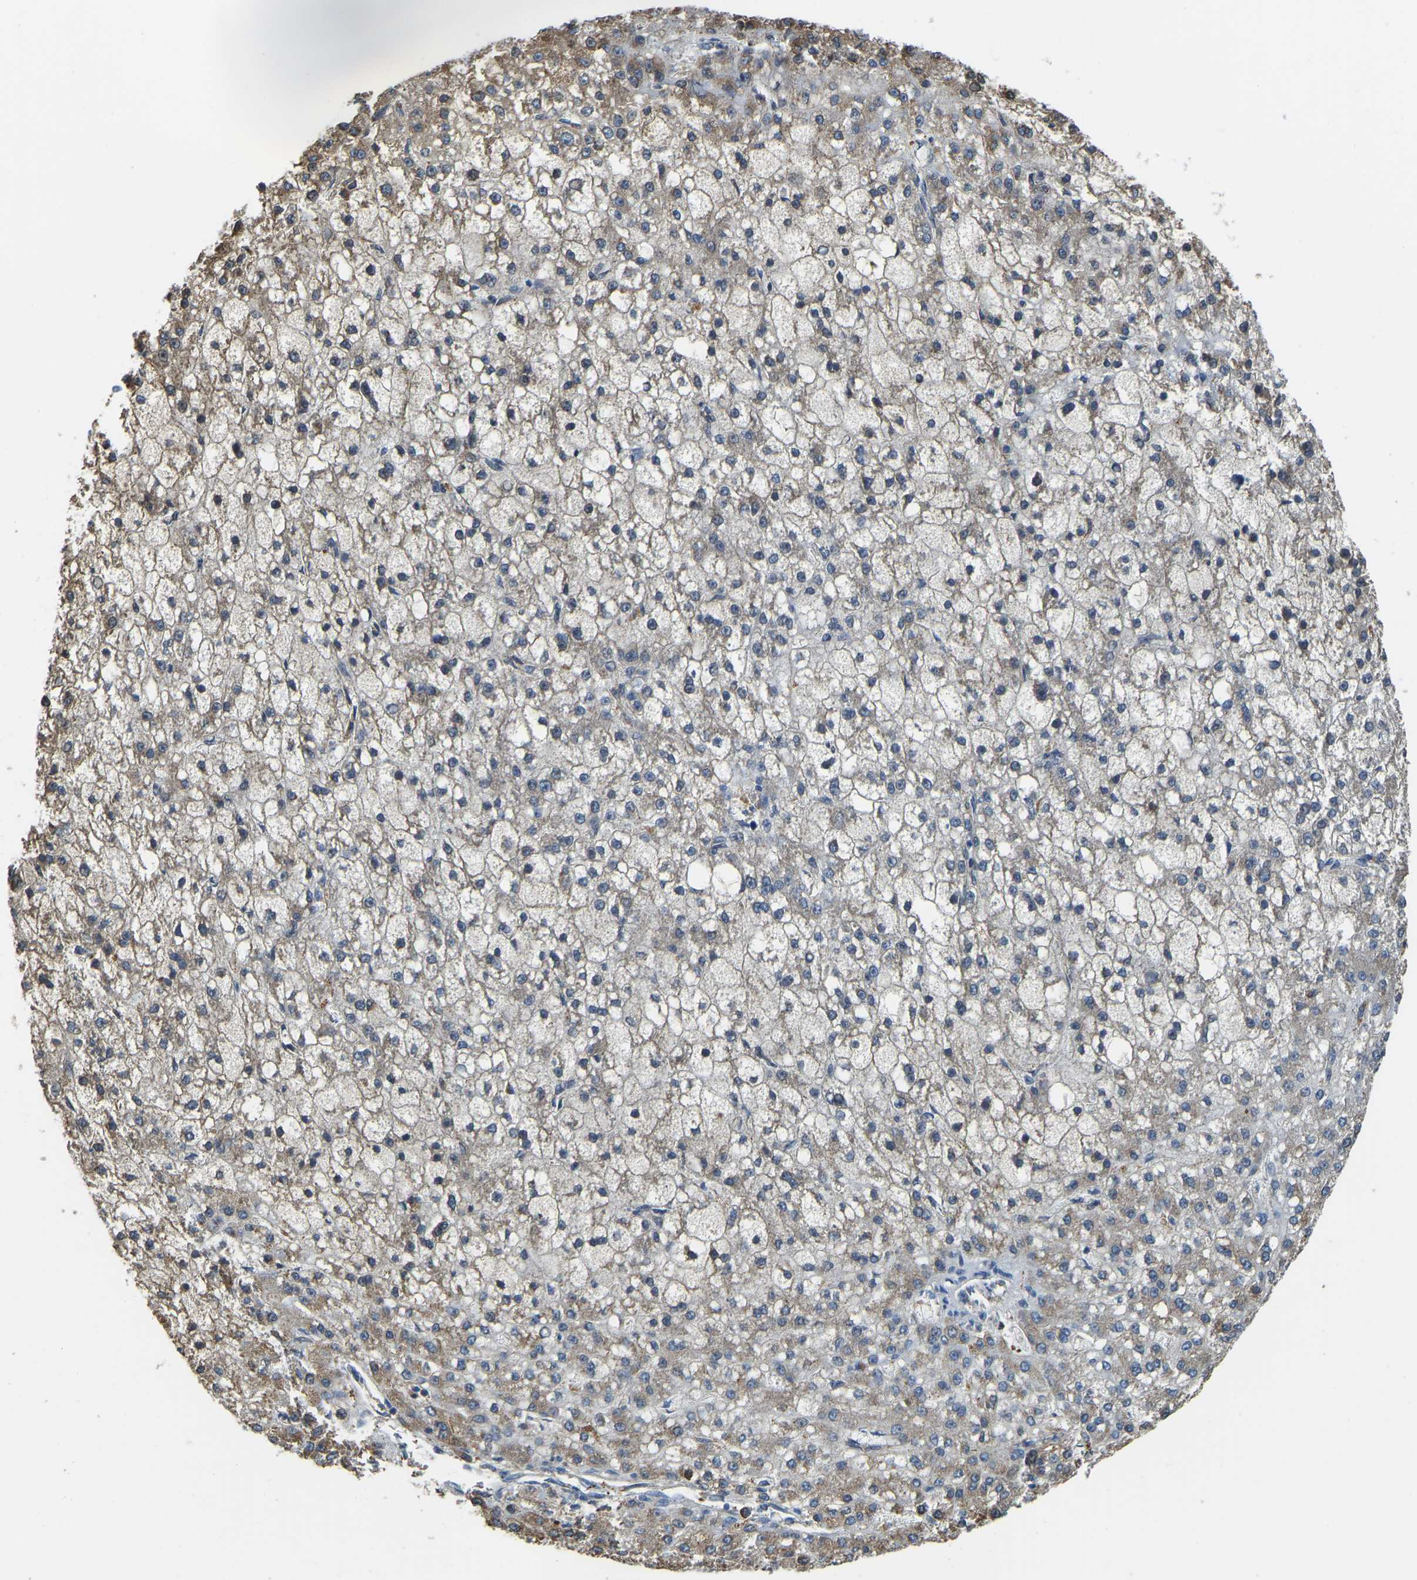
{"staining": {"intensity": "negative", "quantity": "none", "location": "none"}, "tissue": "liver cancer", "cell_type": "Tumor cells", "image_type": "cancer", "snomed": [{"axis": "morphology", "description": "Carcinoma, Hepatocellular, NOS"}, {"axis": "topography", "description": "Liver"}], "caption": "Liver hepatocellular carcinoma stained for a protein using immunohistochemistry shows no positivity tumor cells.", "gene": "THBS4", "patient": {"sex": "male", "age": 67}}